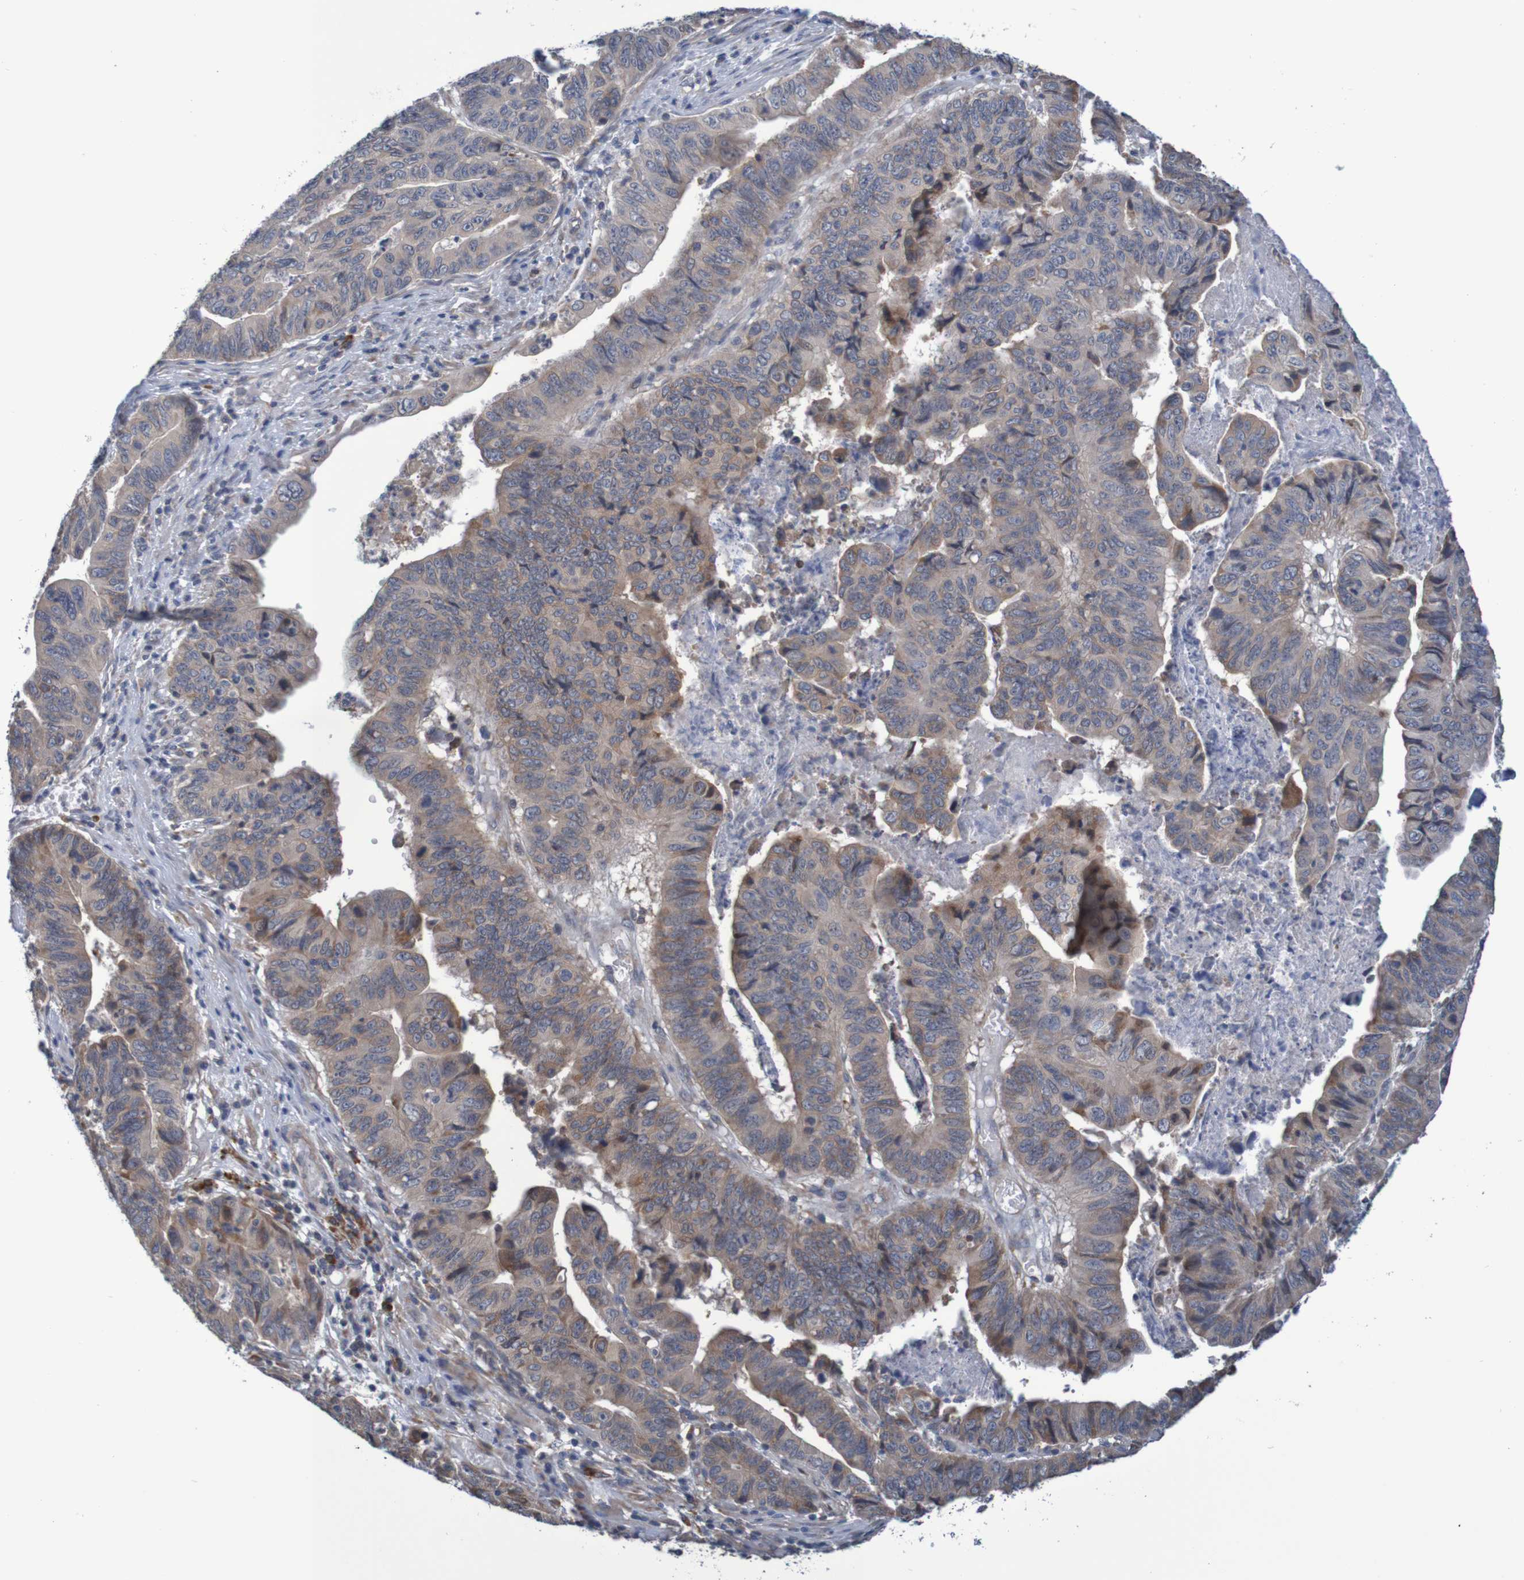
{"staining": {"intensity": "moderate", "quantity": ">75%", "location": "cytoplasmic/membranous"}, "tissue": "stomach cancer", "cell_type": "Tumor cells", "image_type": "cancer", "snomed": [{"axis": "morphology", "description": "Adenocarcinoma, NOS"}, {"axis": "topography", "description": "Stomach, lower"}], "caption": "A brown stain shows moderate cytoplasmic/membranous expression of a protein in human stomach adenocarcinoma tumor cells. (DAB IHC with brightfield microscopy, high magnification).", "gene": "CLDN18", "patient": {"sex": "male", "age": 77}}